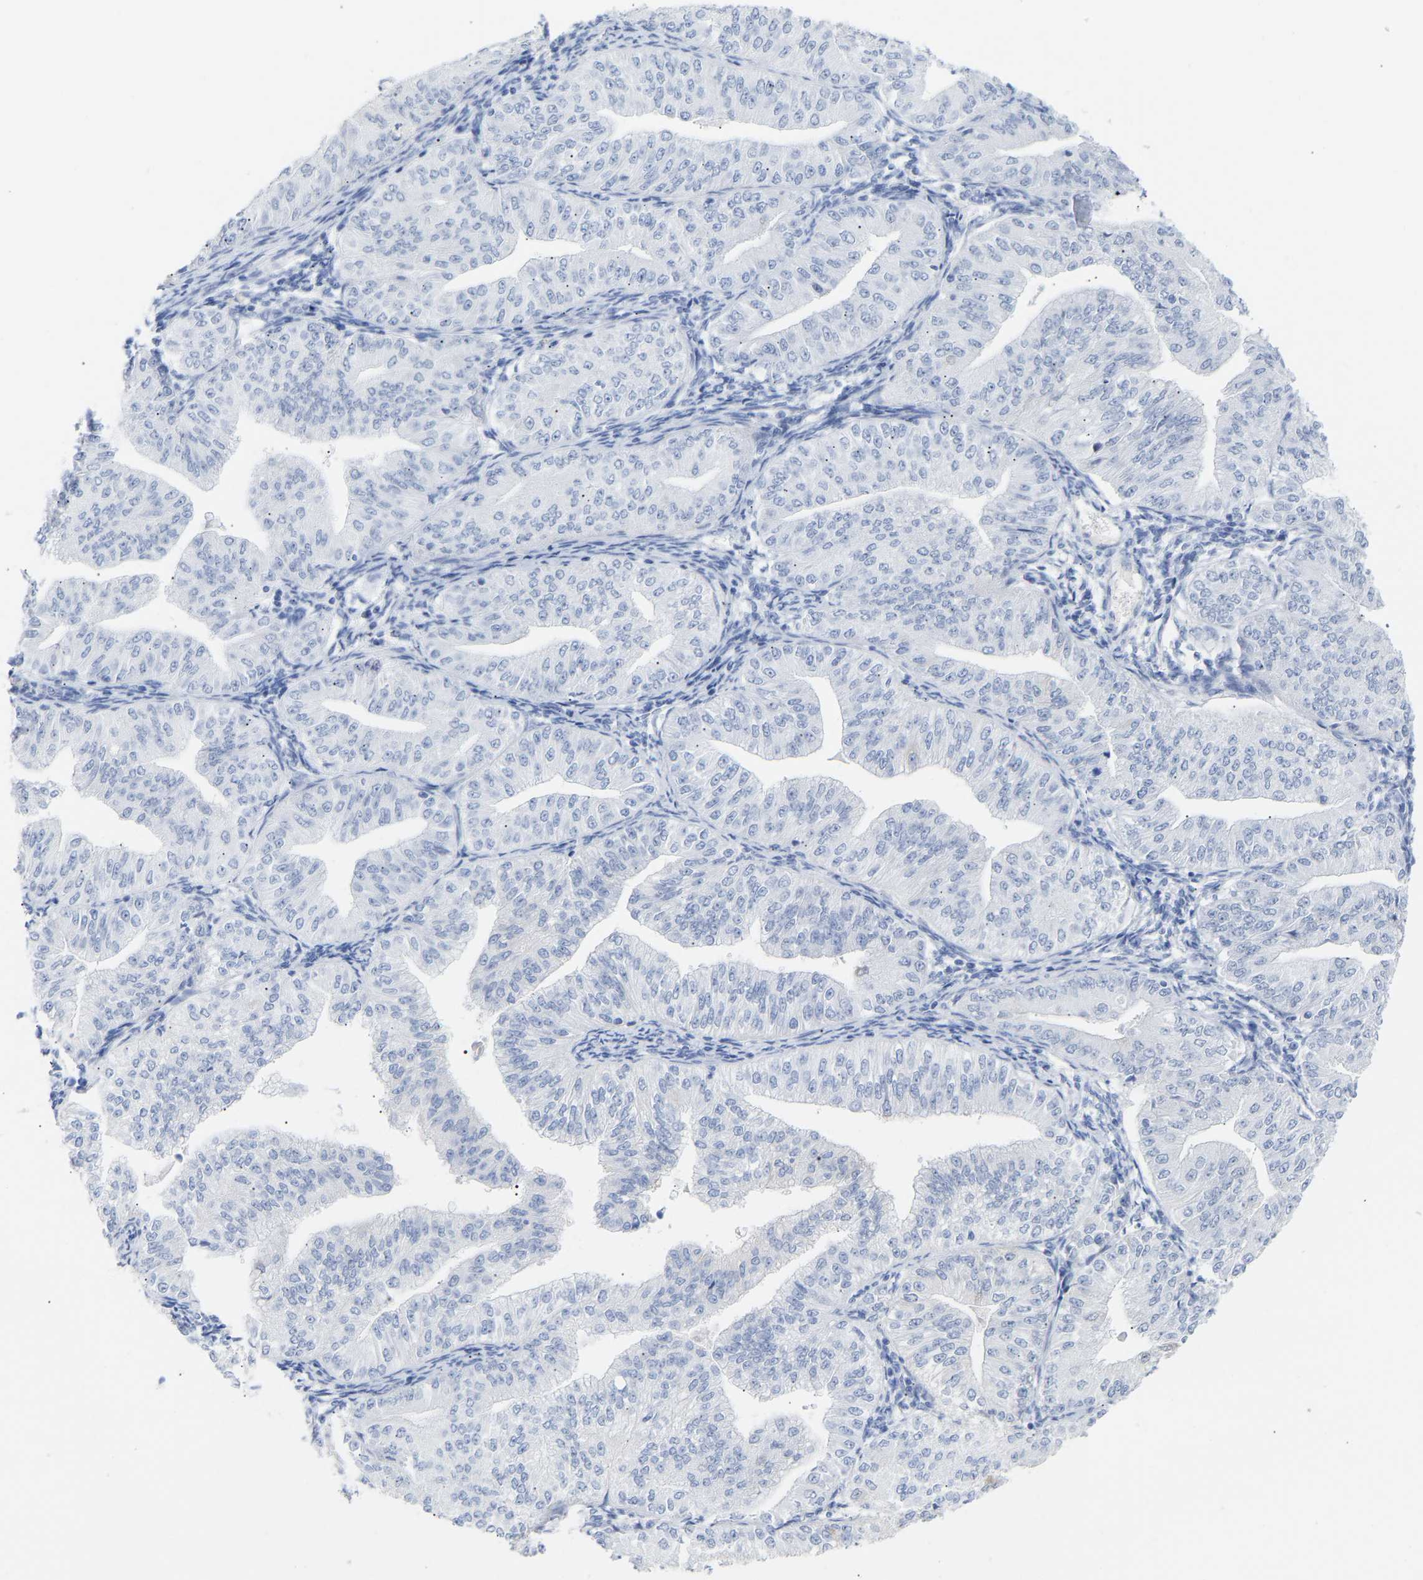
{"staining": {"intensity": "negative", "quantity": "none", "location": "none"}, "tissue": "endometrial cancer", "cell_type": "Tumor cells", "image_type": "cancer", "snomed": [{"axis": "morphology", "description": "Normal tissue, NOS"}, {"axis": "morphology", "description": "Adenocarcinoma, NOS"}, {"axis": "topography", "description": "Endometrium"}], "caption": "DAB (3,3'-diaminobenzidine) immunohistochemical staining of endometrial cancer reveals no significant expression in tumor cells. (Stains: DAB immunohistochemistry (IHC) with hematoxylin counter stain, Microscopy: brightfield microscopy at high magnification).", "gene": "AMPH", "patient": {"sex": "female", "age": 53}}